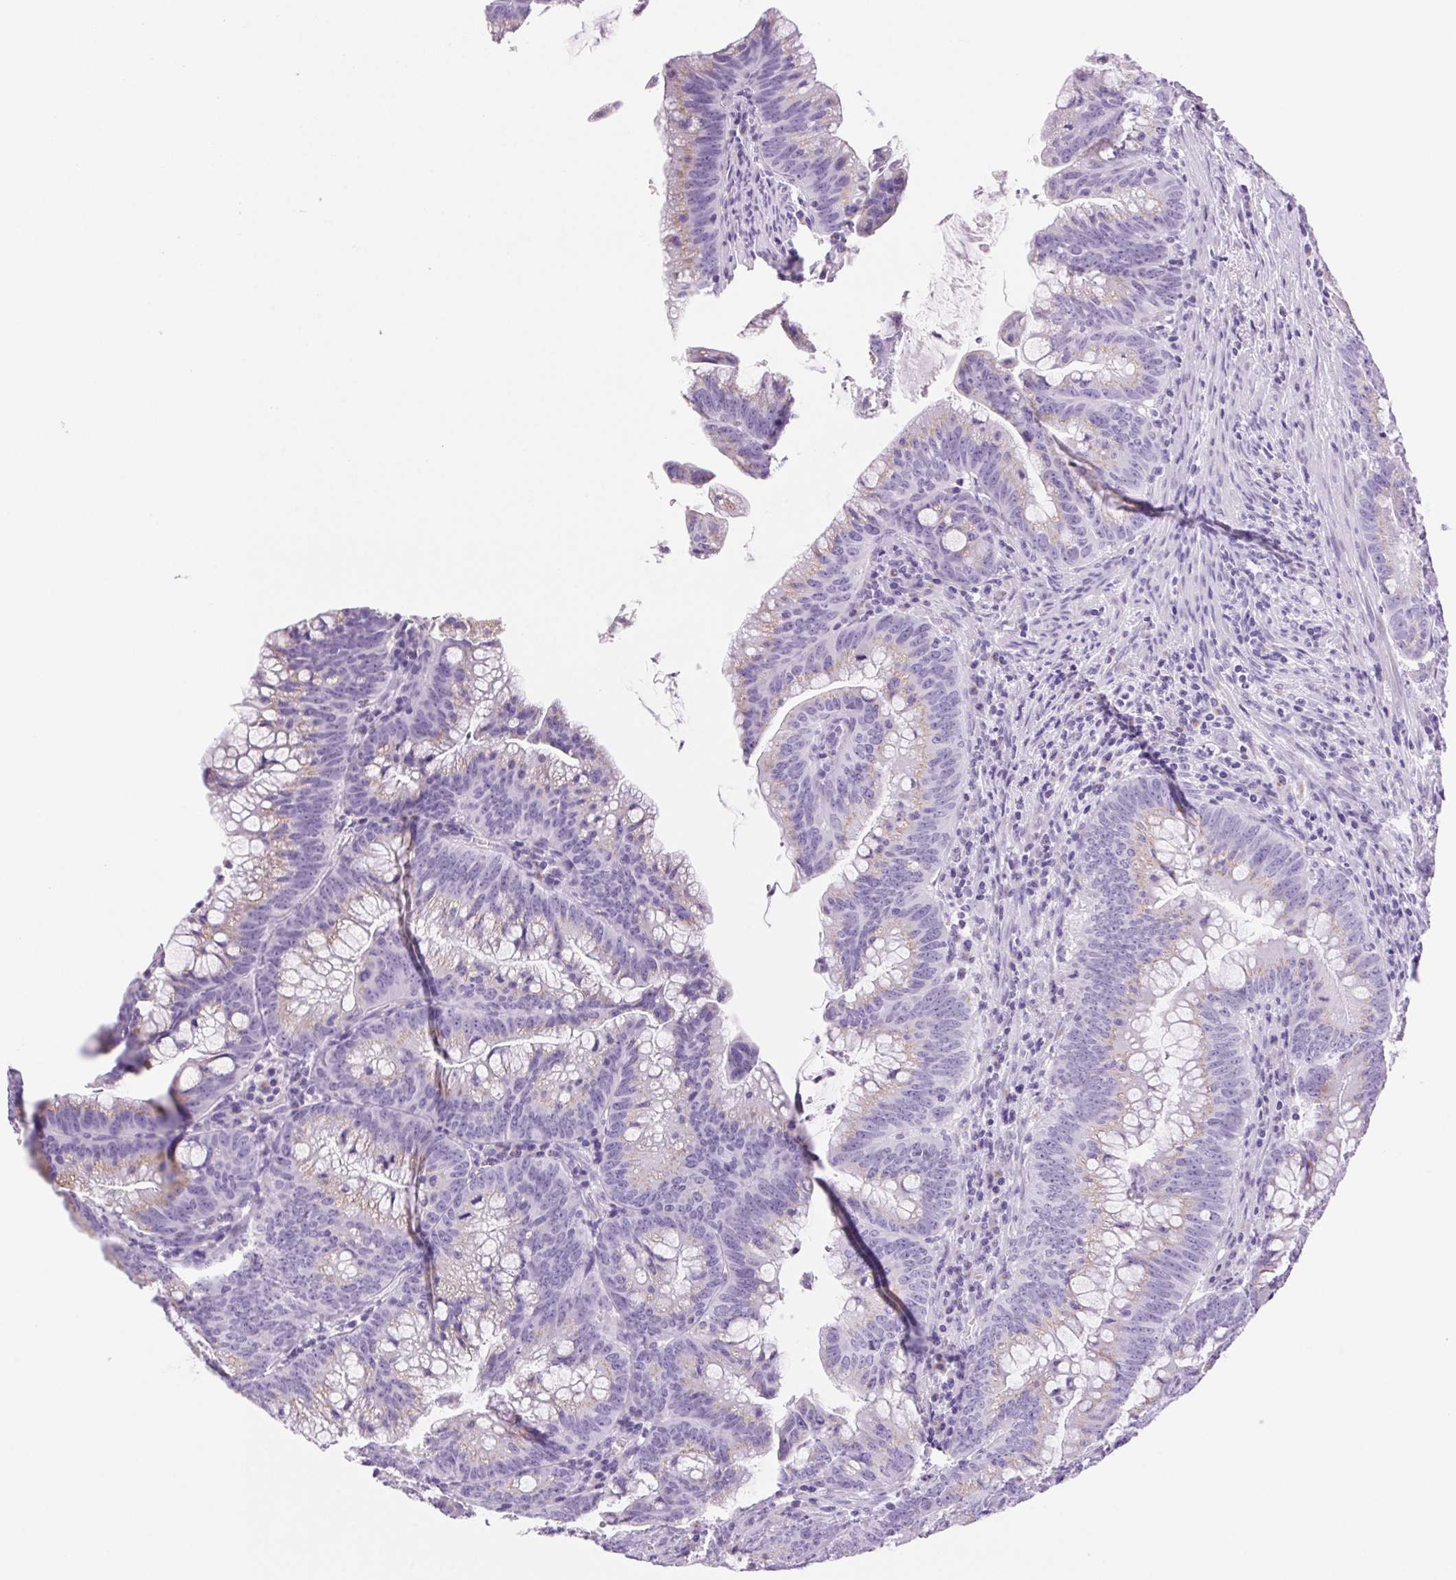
{"staining": {"intensity": "weak", "quantity": "<25%", "location": "cytoplasmic/membranous"}, "tissue": "colorectal cancer", "cell_type": "Tumor cells", "image_type": "cancer", "snomed": [{"axis": "morphology", "description": "Adenocarcinoma, NOS"}, {"axis": "topography", "description": "Colon"}], "caption": "Protein analysis of colorectal adenocarcinoma reveals no significant staining in tumor cells. The staining is performed using DAB brown chromogen with nuclei counter-stained in using hematoxylin.", "gene": "SERPINB3", "patient": {"sex": "male", "age": 62}}